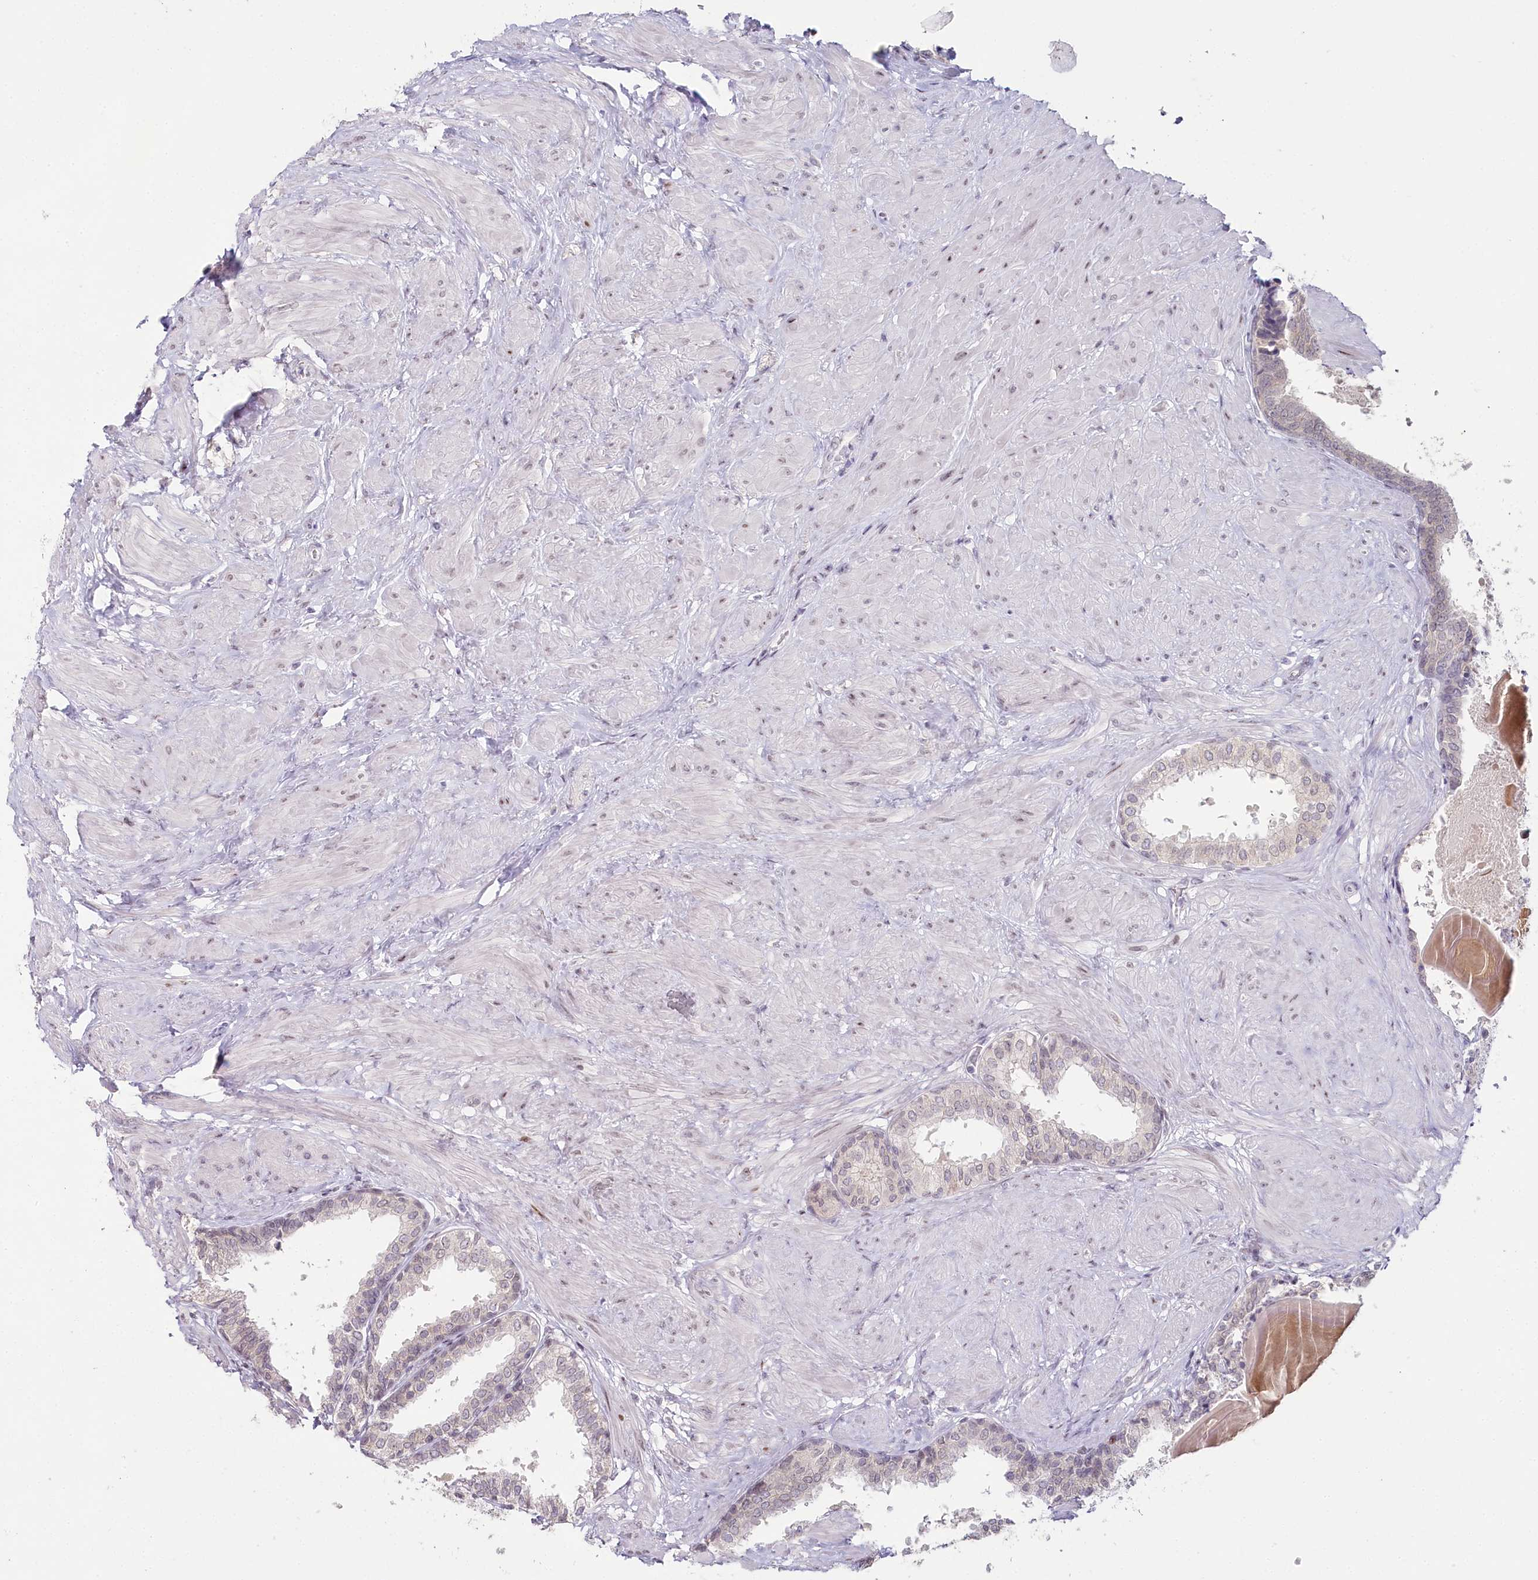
{"staining": {"intensity": "negative", "quantity": "none", "location": "none"}, "tissue": "prostate", "cell_type": "Glandular cells", "image_type": "normal", "snomed": [{"axis": "morphology", "description": "Normal tissue, NOS"}, {"axis": "topography", "description": "Prostate"}], "caption": "IHC micrograph of benign prostate stained for a protein (brown), which displays no staining in glandular cells.", "gene": "HPD", "patient": {"sex": "male", "age": 48}}